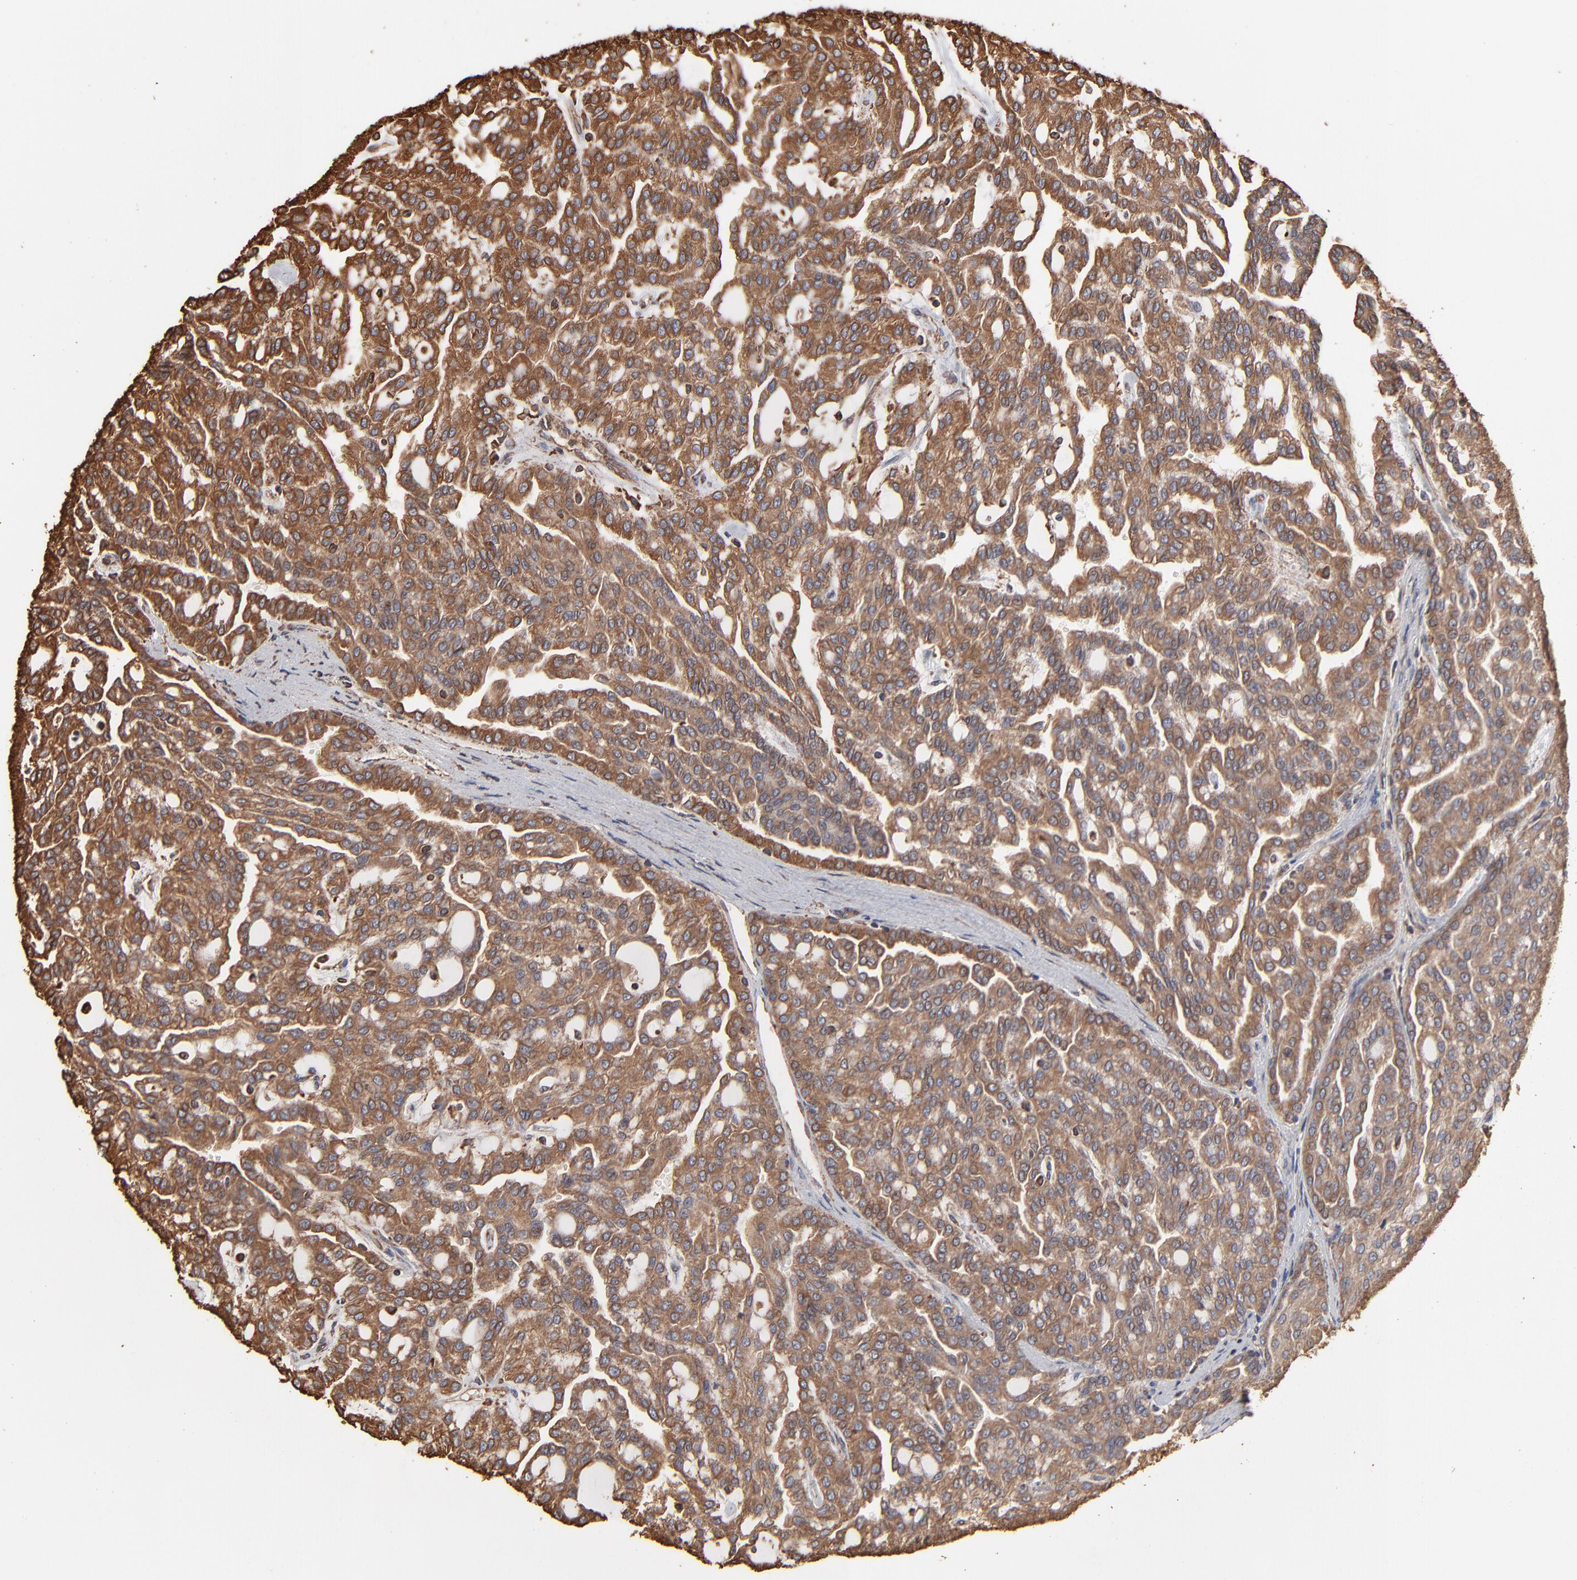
{"staining": {"intensity": "moderate", "quantity": ">75%", "location": "cytoplasmic/membranous"}, "tissue": "renal cancer", "cell_type": "Tumor cells", "image_type": "cancer", "snomed": [{"axis": "morphology", "description": "Adenocarcinoma, NOS"}, {"axis": "topography", "description": "Kidney"}], "caption": "Moderate cytoplasmic/membranous expression is seen in approximately >75% of tumor cells in renal adenocarcinoma.", "gene": "PDIA3", "patient": {"sex": "male", "age": 63}}